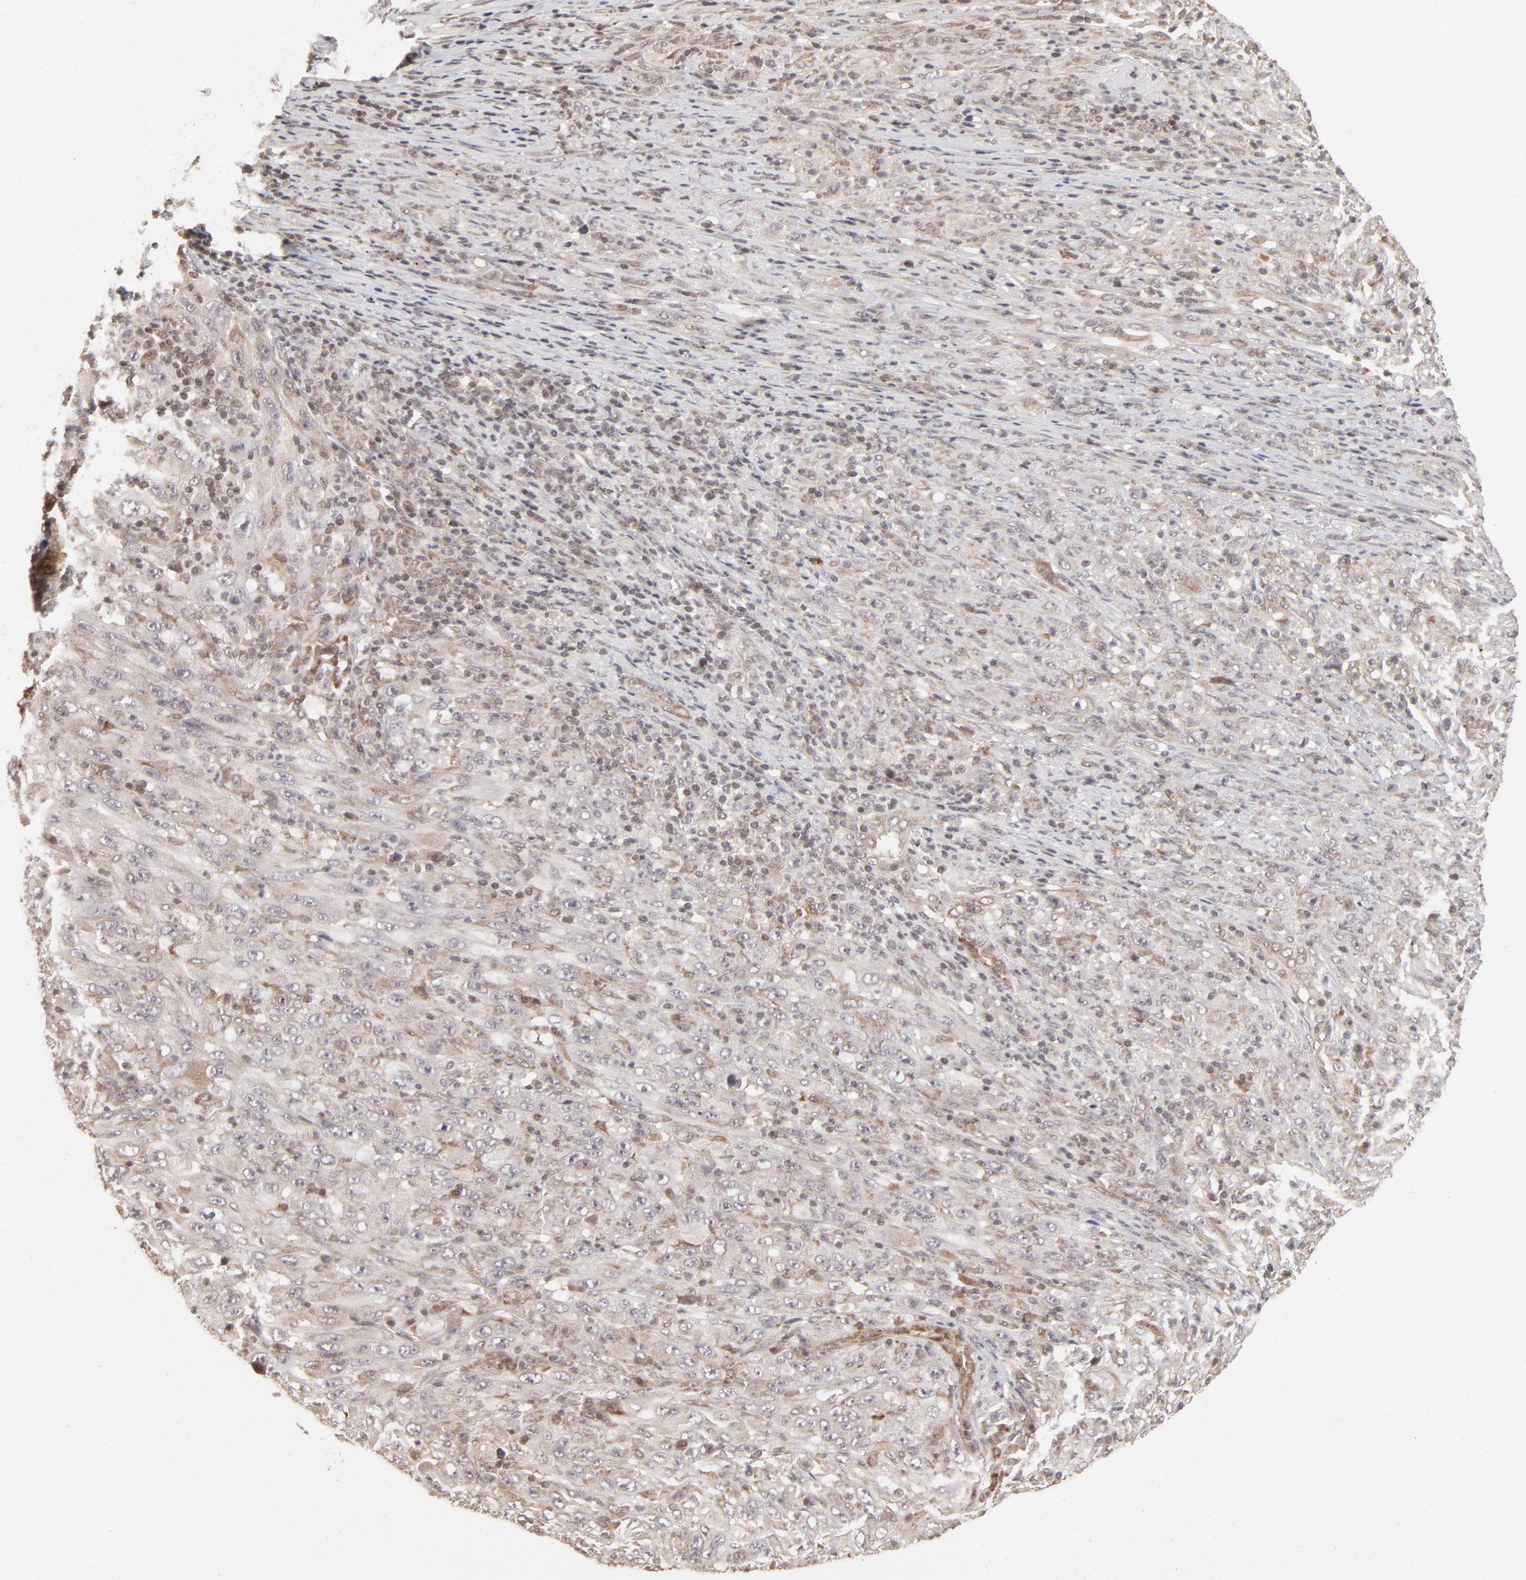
{"staining": {"intensity": "weak", "quantity": ">75%", "location": "cytoplasmic/membranous"}, "tissue": "melanoma", "cell_type": "Tumor cells", "image_type": "cancer", "snomed": [{"axis": "morphology", "description": "Malignant melanoma, Metastatic site"}, {"axis": "topography", "description": "Skin"}], "caption": "This image demonstrates immunohistochemistry (IHC) staining of human malignant melanoma (metastatic site), with low weak cytoplasmic/membranous positivity in approximately >75% of tumor cells.", "gene": "ARIH1", "patient": {"sex": "female", "age": 56}}